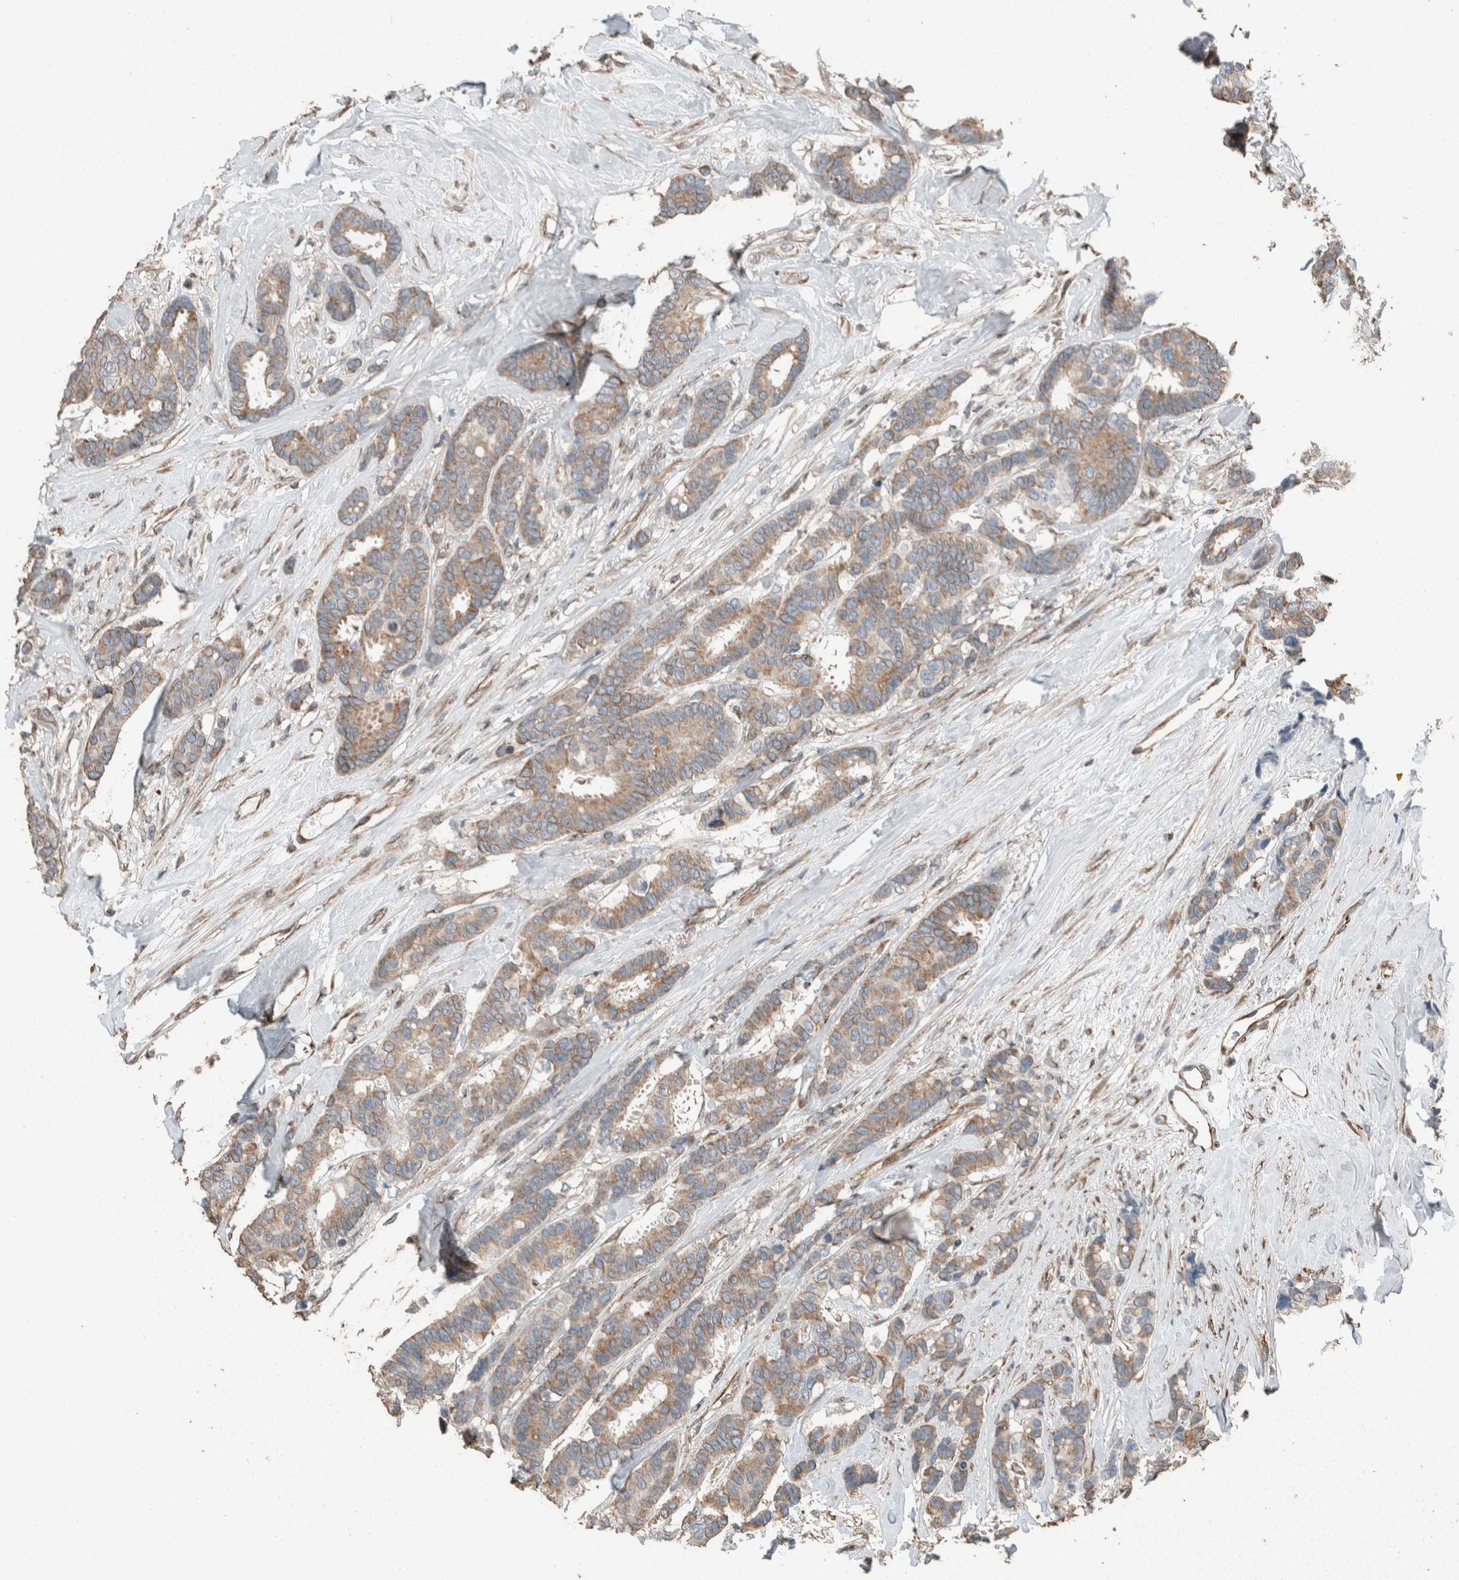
{"staining": {"intensity": "moderate", "quantity": "25%-75%", "location": "cytoplasmic/membranous"}, "tissue": "breast cancer", "cell_type": "Tumor cells", "image_type": "cancer", "snomed": [{"axis": "morphology", "description": "Duct carcinoma"}, {"axis": "topography", "description": "Breast"}], "caption": "A brown stain highlights moderate cytoplasmic/membranous expression of a protein in breast invasive ductal carcinoma tumor cells.", "gene": "ACVR2B", "patient": {"sex": "female", "age": 87}}